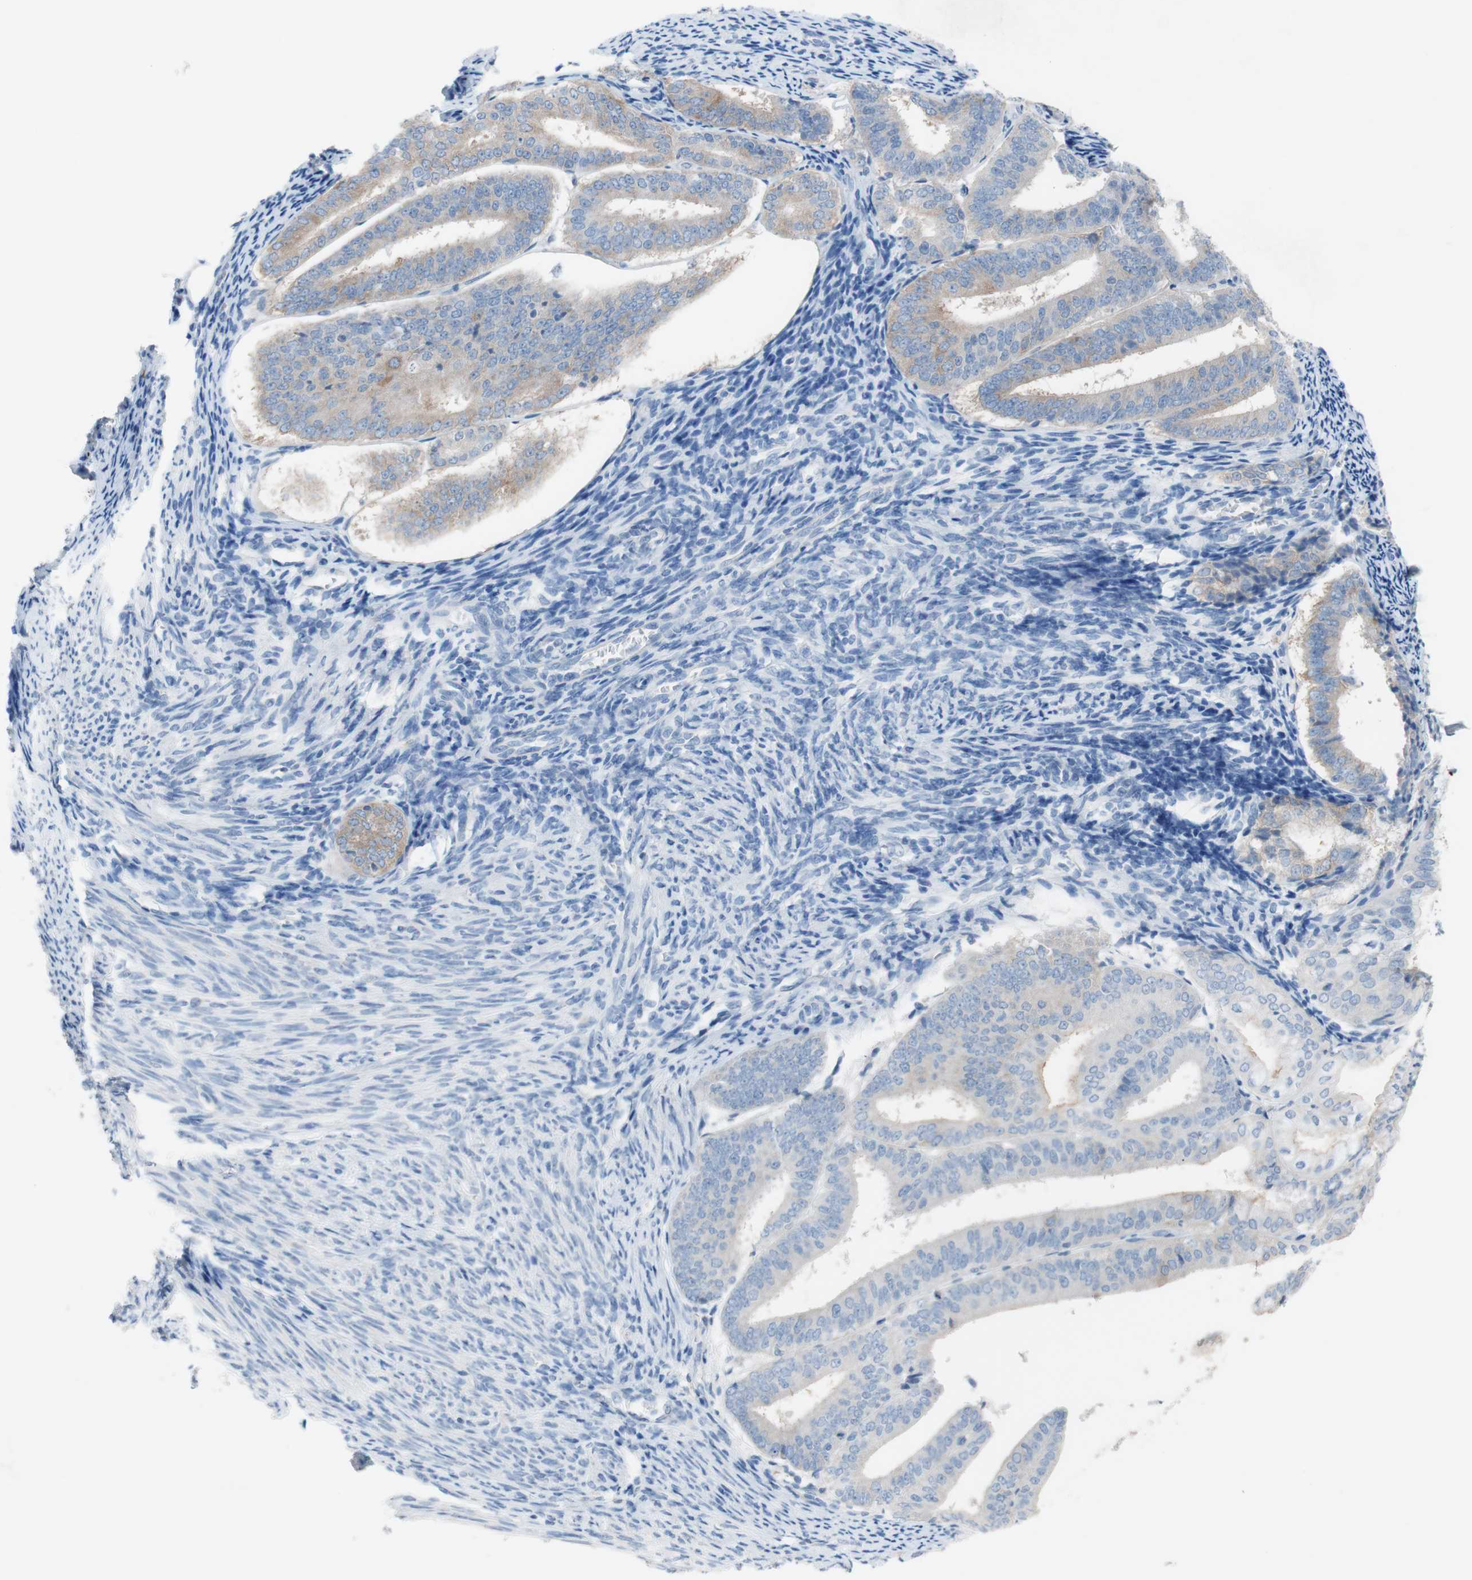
{"staining": {"intensity": "weak", "quantity": ">75%", "location": "cytoplasmic/membranous"}, "tissue": "endometrial cancer", "cell_type": "Tumor cells", "image_type": "cancer", "snomed": [{"axis": "morphology", "description": "Adenocarcinoma, NOS"}, {"axis": "topography", "description": "Endometrium"}], "caption": "A brown stain highlights weak cytoplasmic/membranous staining of a protein in adenocarcinoma (endometrial) tumor cells. (Brightfield microscopy of DAB IHC at high magnification).", "gene": "PACSIN1", "patient": {"sex": "female", "age": 63}}